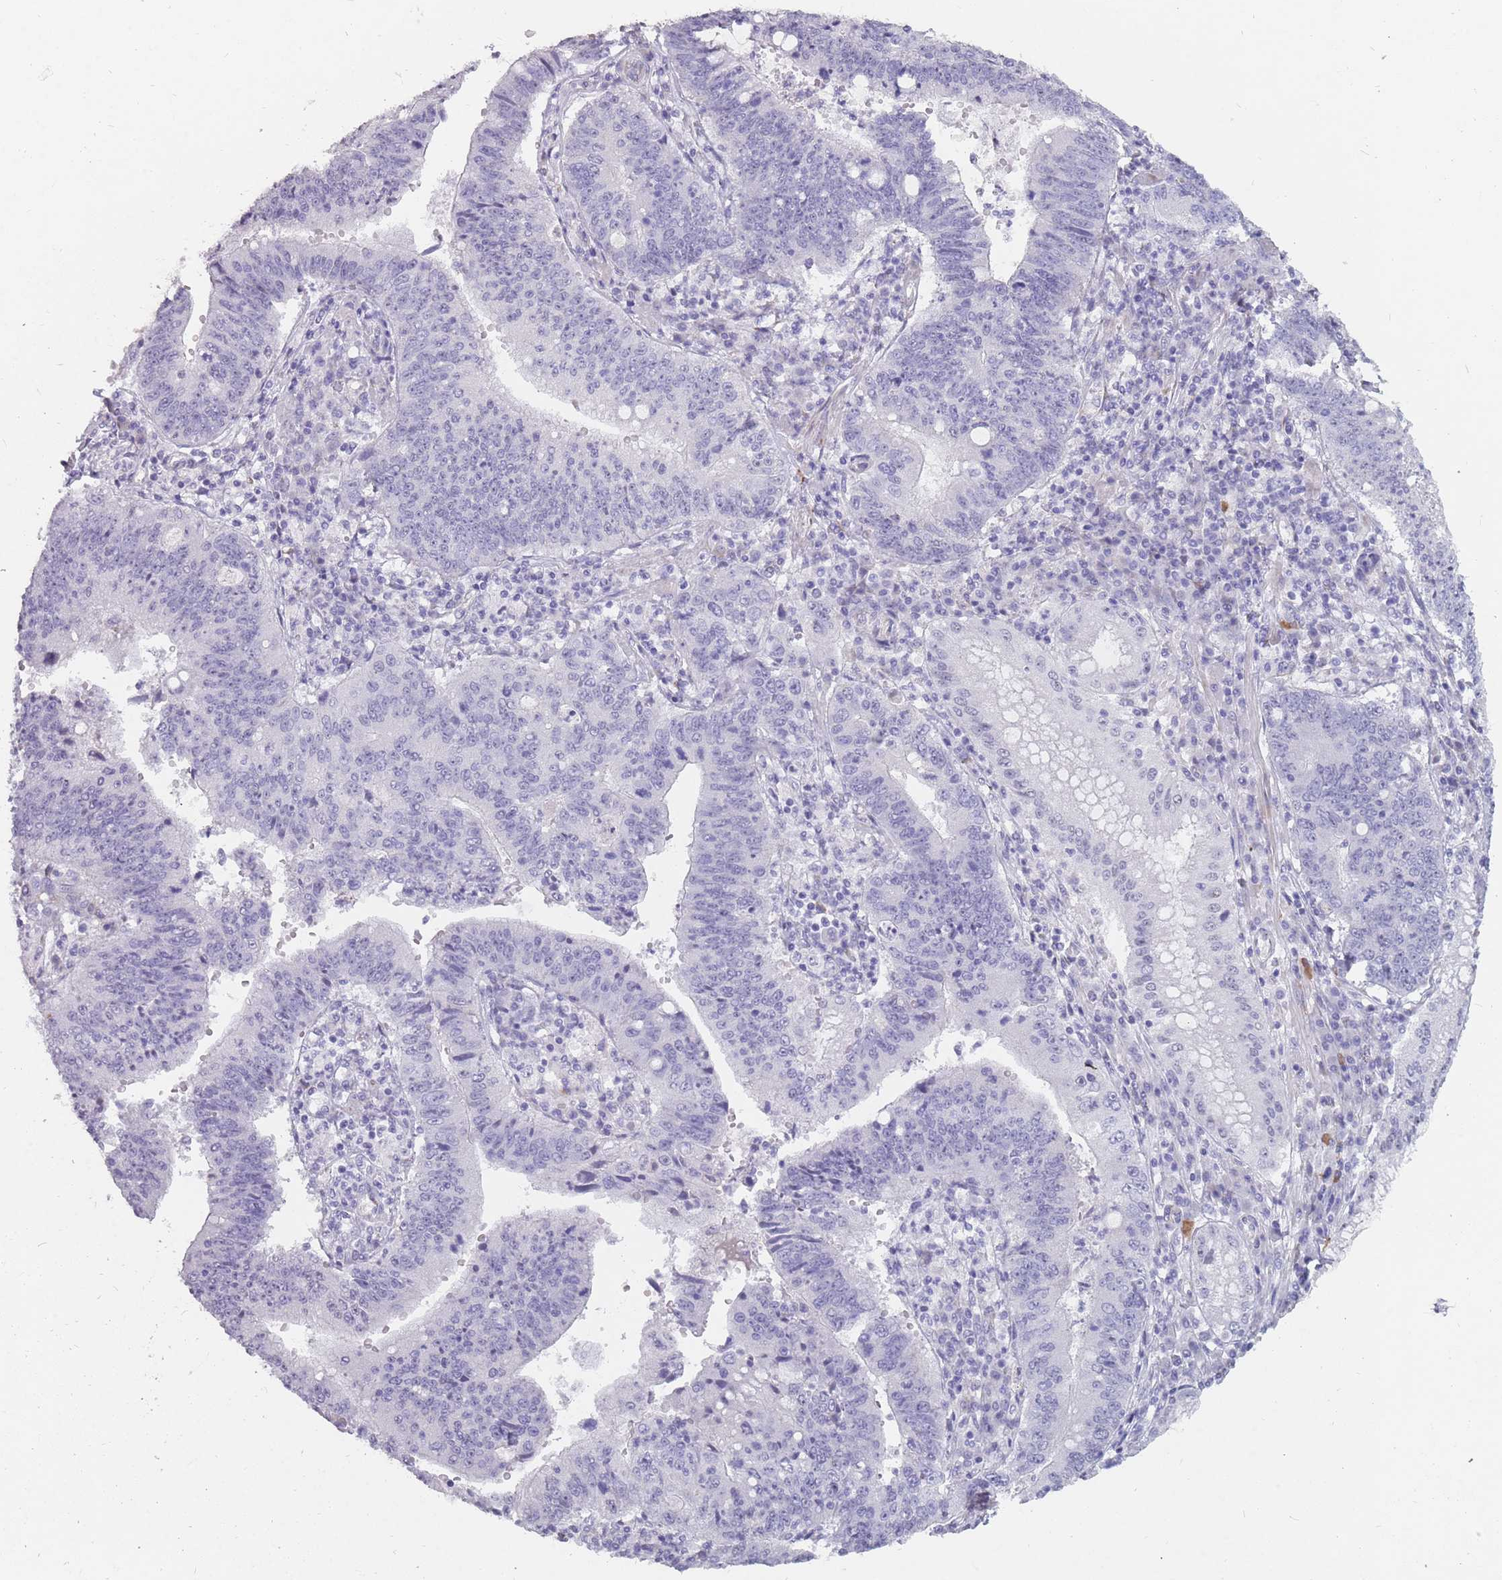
{"staining": {"intensity": "negative", "quantity": "none", "location": "none"}, "tissue": "stomach cancer", "cell_type": "Tumor cells", "image_type": "cancer", "snomed": [{"axis": "morphology", "description": "Adenocarcinoma, NOS"}, {"axis": "topography", "description": "Stomach"}], "caption": "Immunohistochemical staining of human stomach cancer demonstrates no significant staining in tumor cells. (IHC, brightfield microscopy, high magnification).", "gene": "DDX4", "patient": {"sex": "male", "age": 59}}